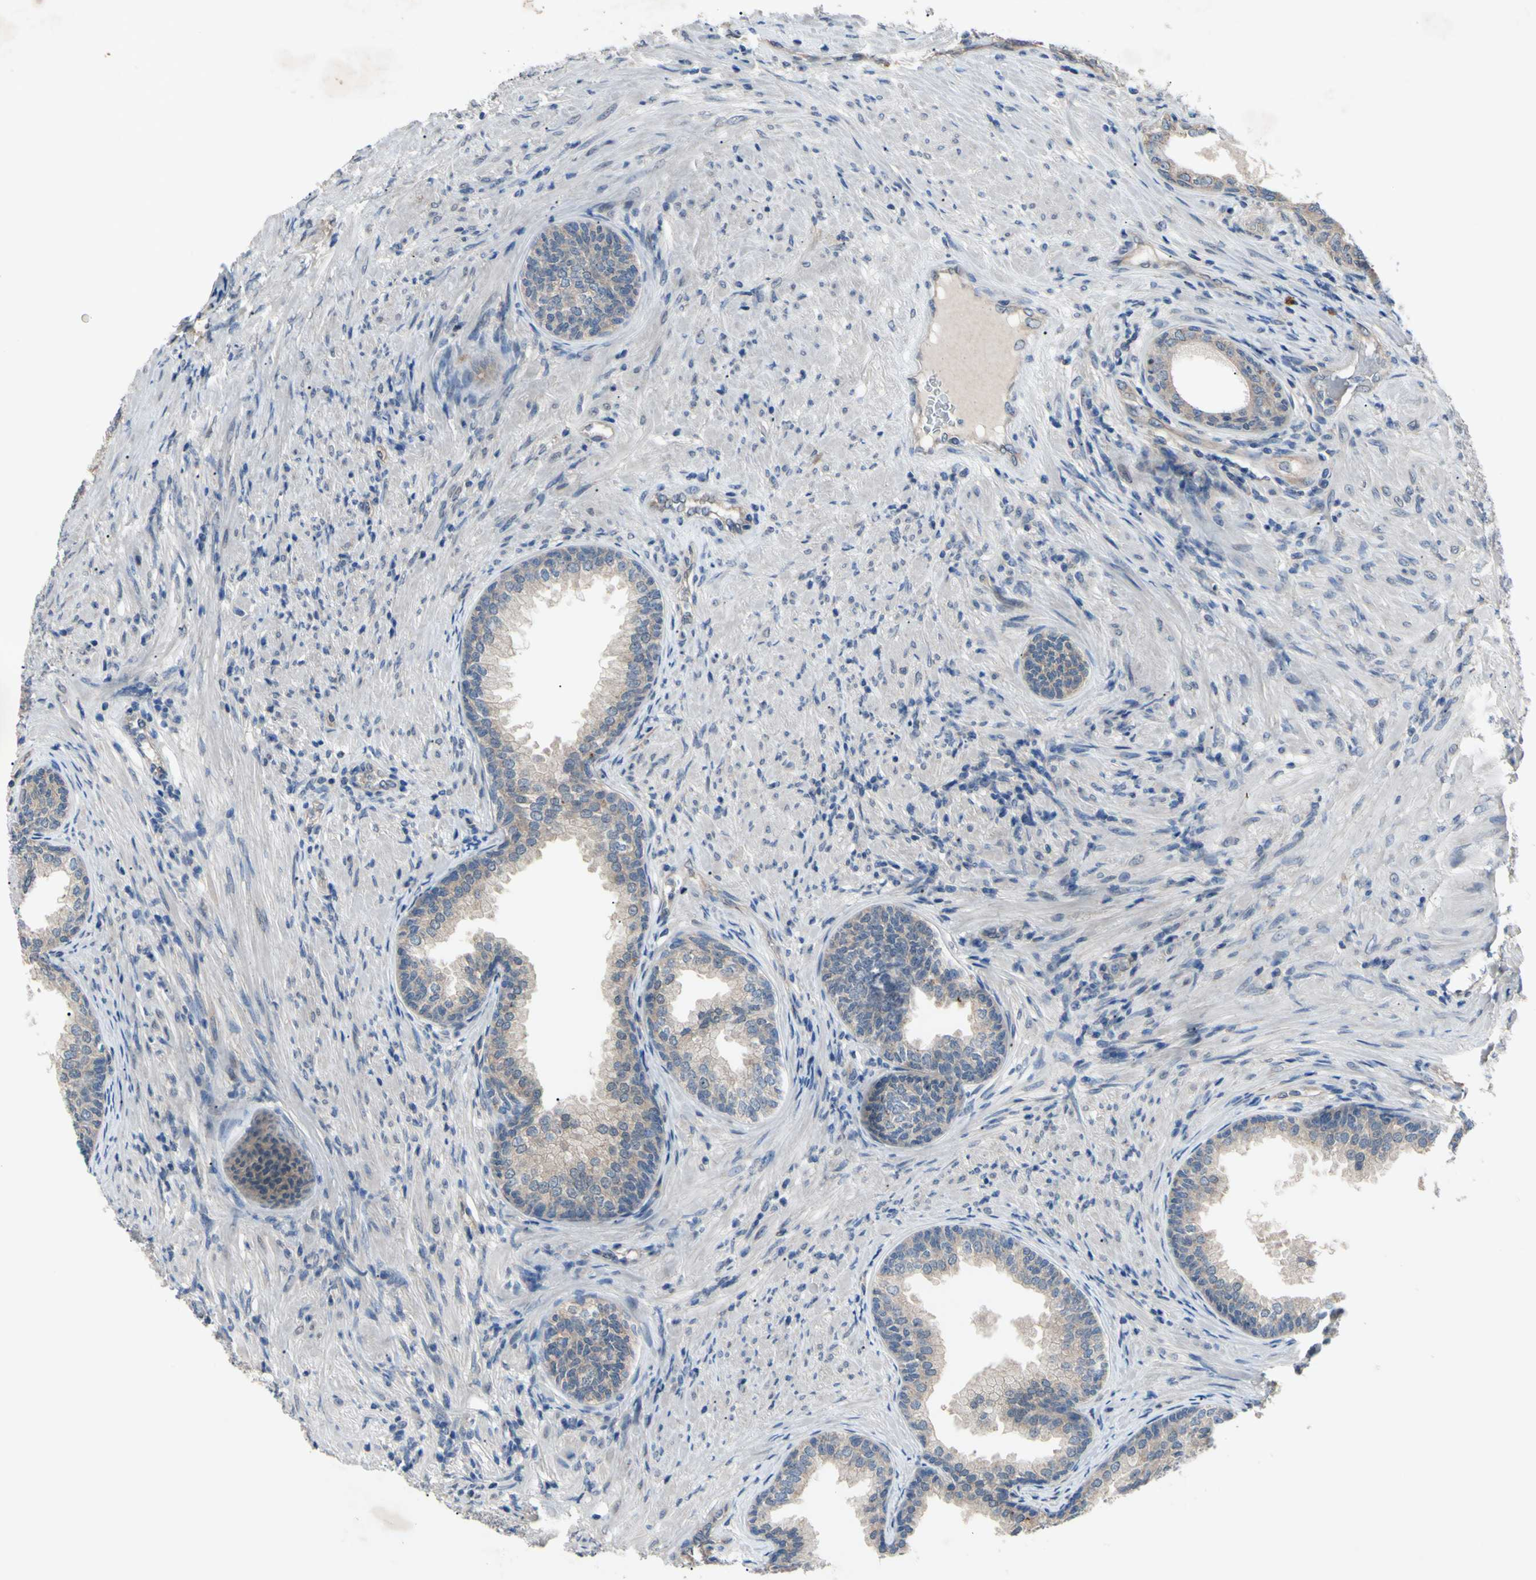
{"staining": {"intensity": "moderate", "quantity": "25%-75%", "location": "cytoplasmic/membranous"}, "tissue": "prostate", "cell_type": "Glandular cells", "image_type": "normal", "snomed": [{"axis": "morphology", "description": "Normal tissue, NOS"}, {"axis": "topography", "description": "Prostate"}], "caption": "Prostate stained with immunohistochemistry (IHC) exhibits moderate cytoplasmic/membranous expression in about 25%-75% of glandular cells. Nuclei are stained in blue.", "gene": "HILPDA", "patient": {"sex": "male", "age": 76}}